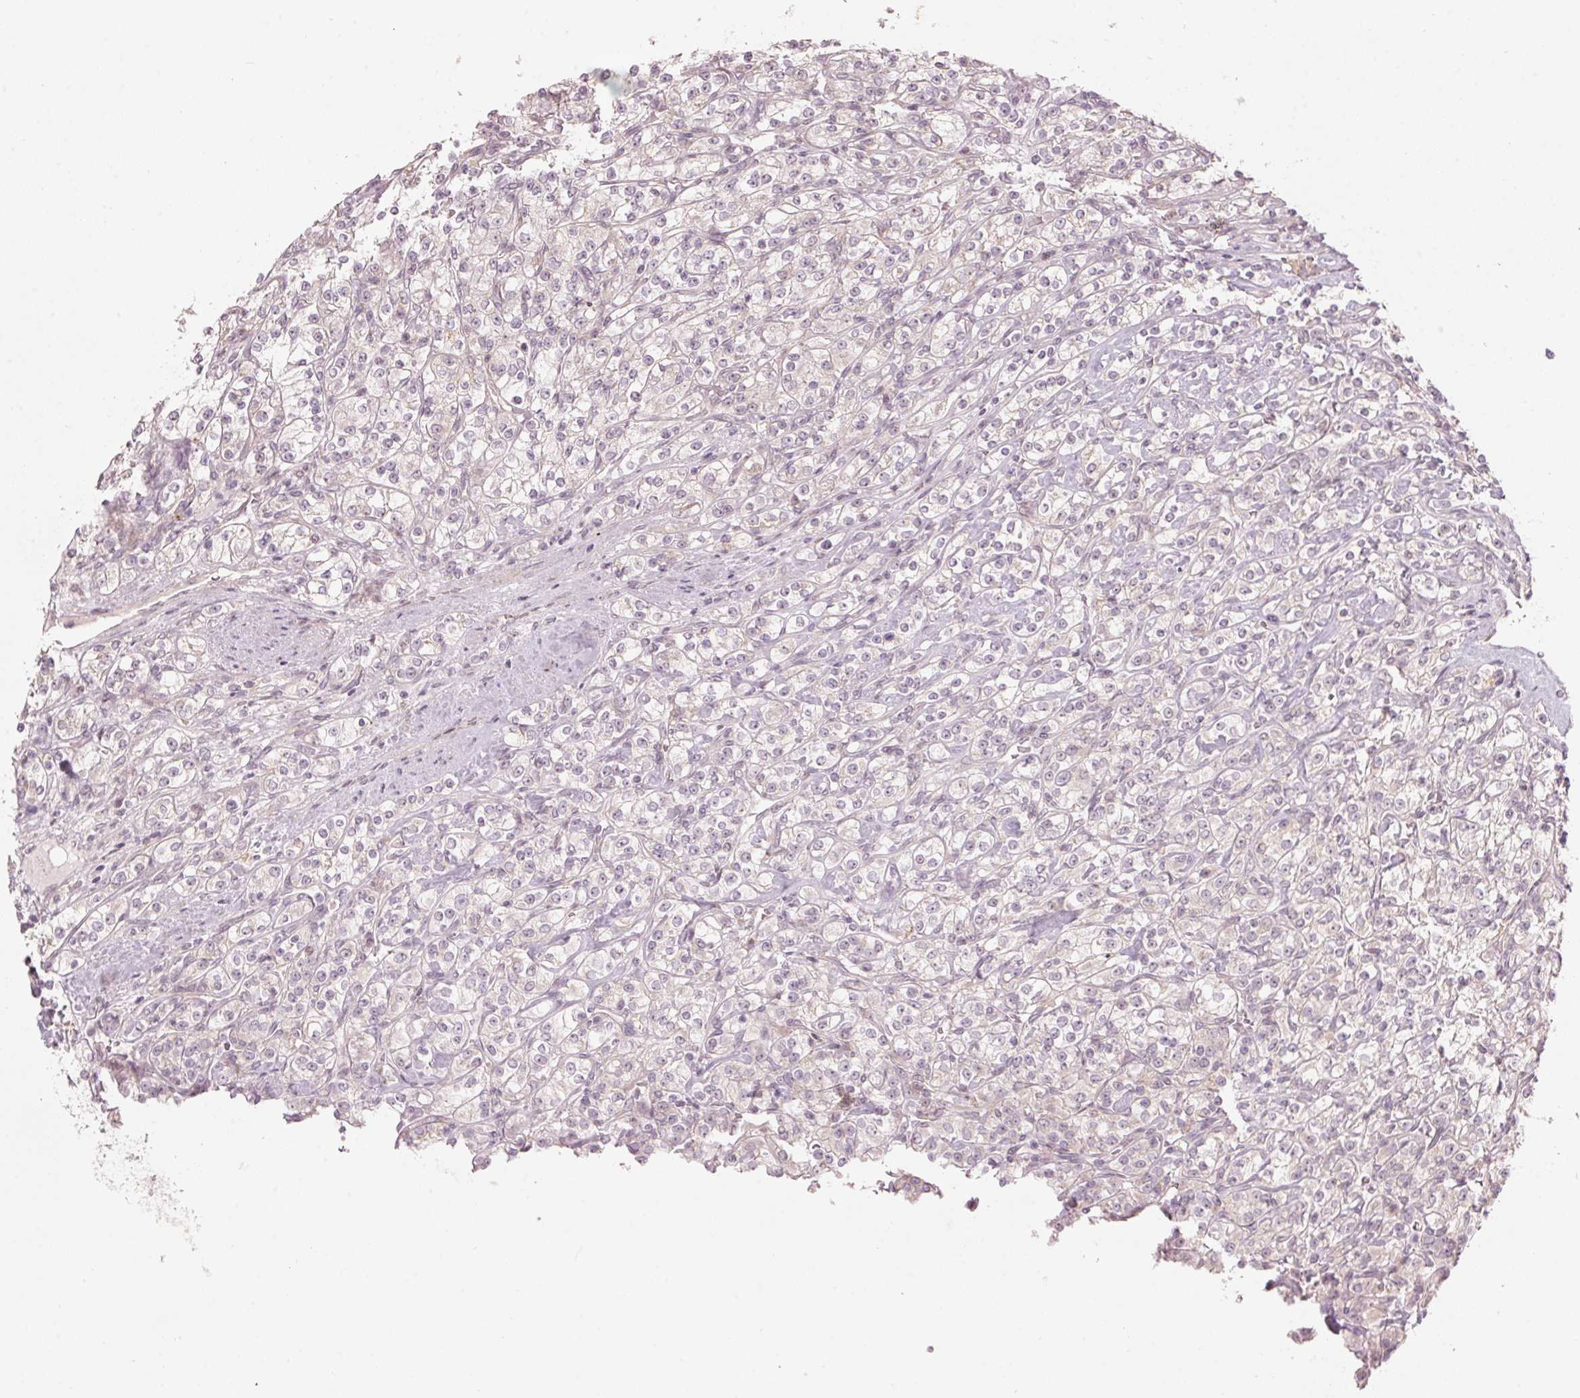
{"staining": {"intensity": "negative", "quantity": "none", "location": "none"}, "tissue": "renal cancer", "cell_type": "Tumor cells", "image_type": "cancer", "snomed": [{"axis": "morphology", "description": "Adenocarcinoma, NOS"}, {"axis": "topography", "description": "Kidney"}], "caption": "Renal cancer was stained to show a protein in brown. There is no significant expression in tumor cells. (DAB (3,3'-diaminobenzidine) immunohistochemistry (IHC) visualized using brightfield microscopy, high magnification).", "gene": "TMED6", "patient": {"sex": "male", "age": 77}}